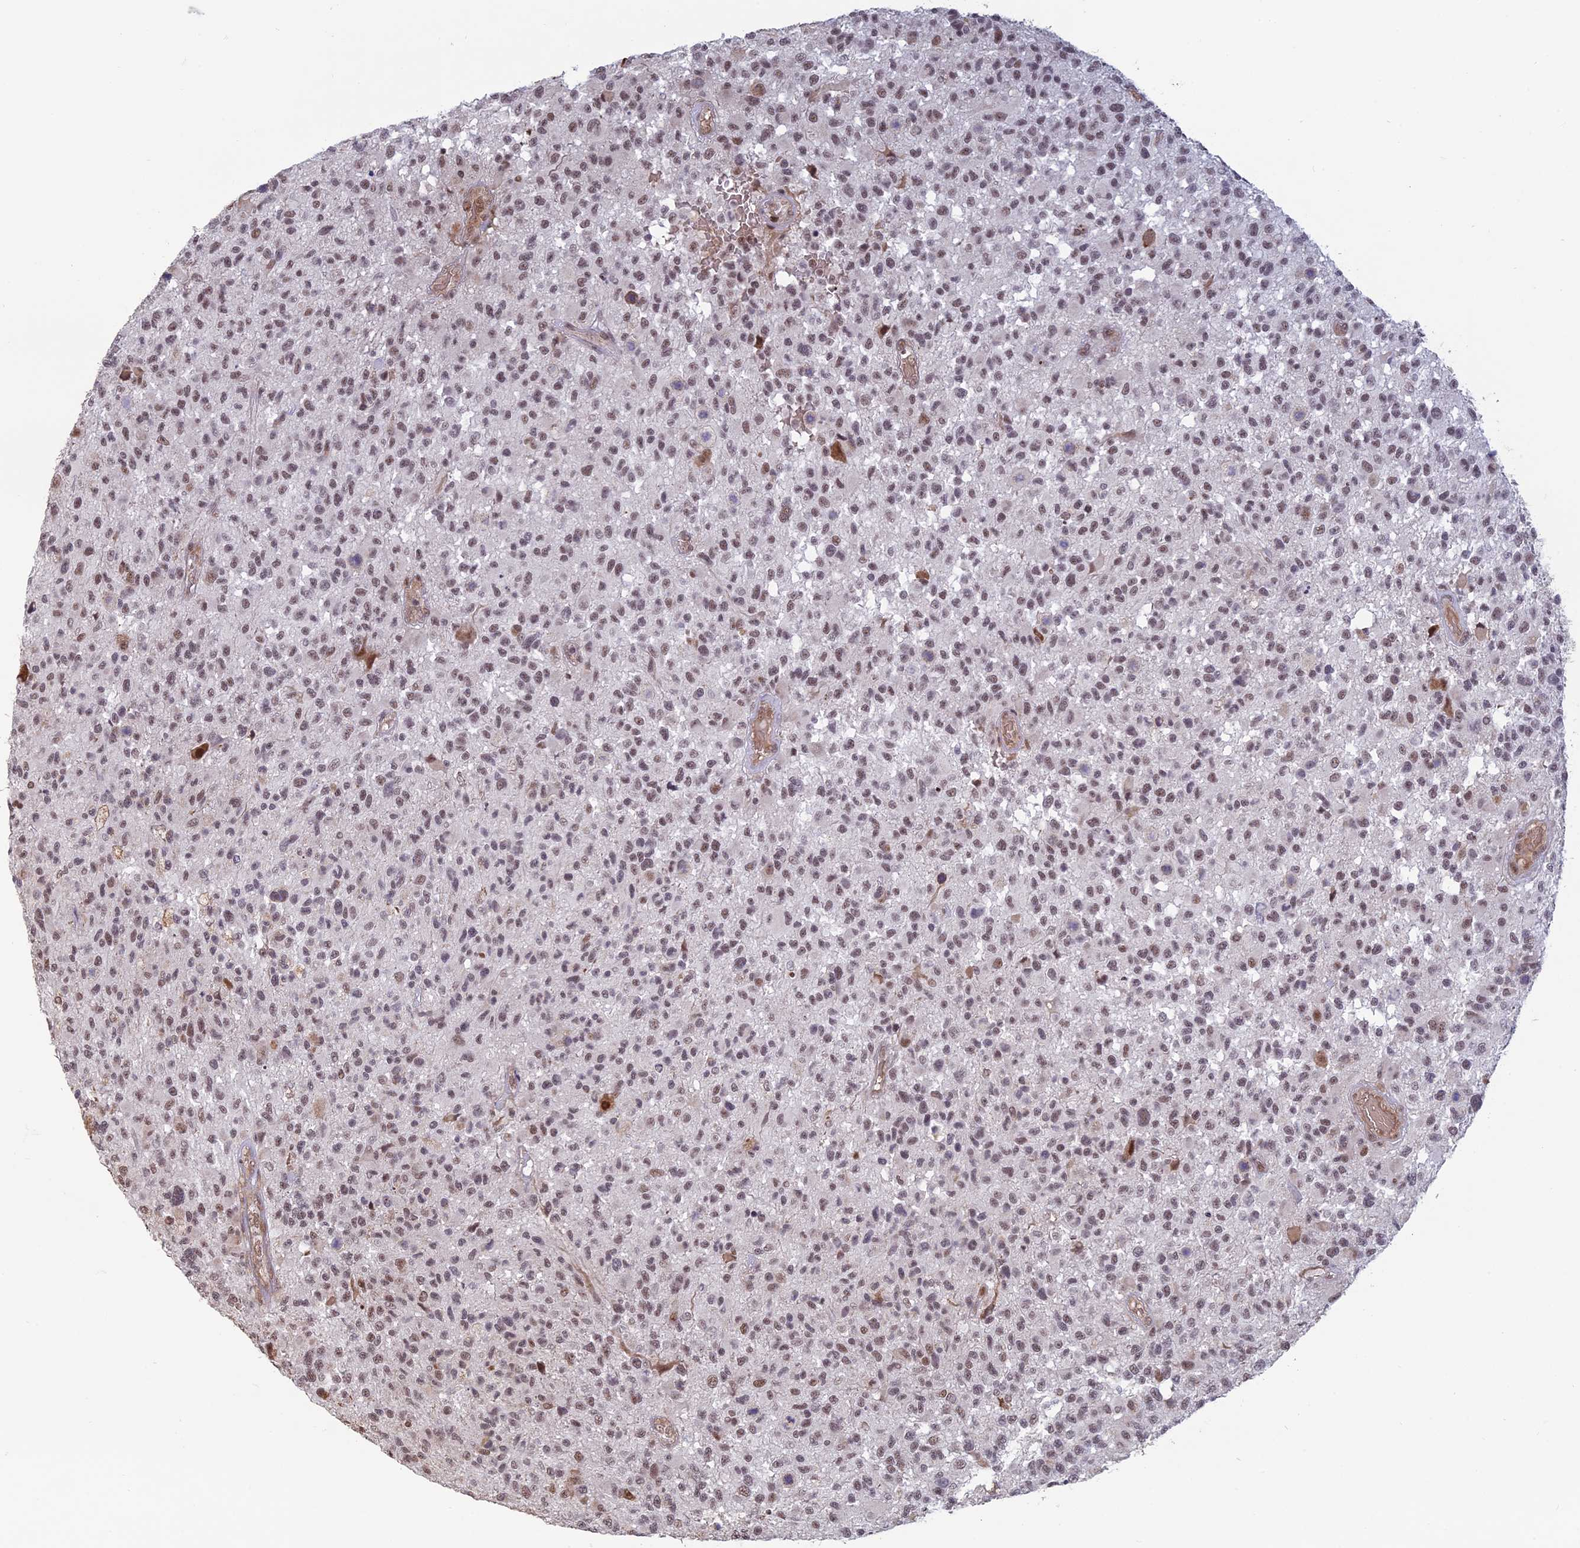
{"staining": {"intensity": "moderate", "quantity": ">75%", "location": "nuclear"}, "tissue": "glioma", "cell_type": "Tumor cells", "image_type": "cancer", "snomed": [{"axis": "morphology", "description": "Glioma, malignant, High grade"}, {"axis": "morphology", "description": "Glioblastoma, NOS"}, {"axis": "topography", "description": "Brain"}], "caption": "Immunohistochemistry (IHC) of human glioblastoma demonstrates medium levels of moderate nuclear staining in approximately >75% of tumor cells. Nuclei are stained in blue.", "gene": "MFAP1", "patient": {"sex": "male", "age": 60}}